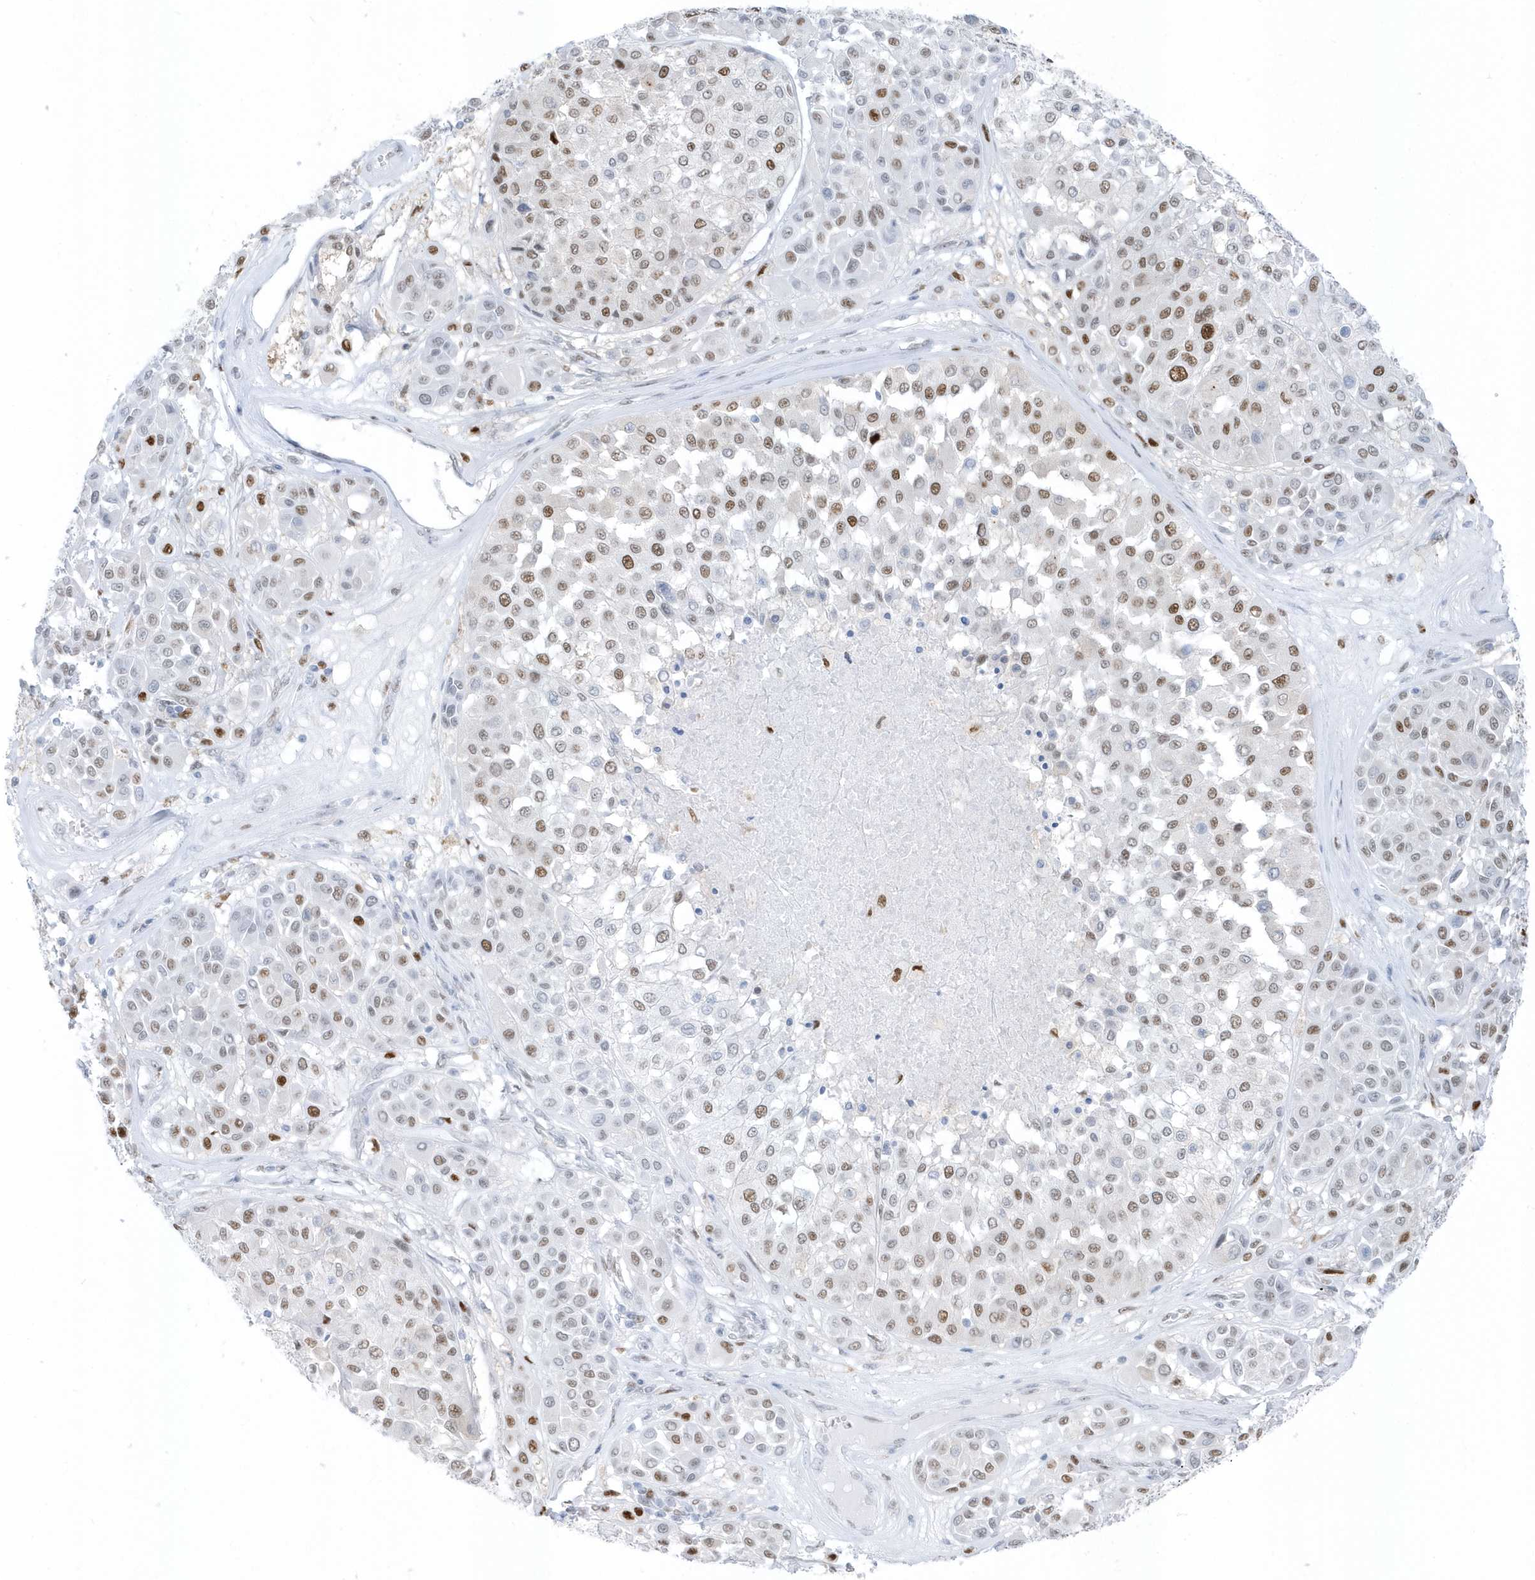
{"staining": {"intensity": "moderate", "quantity": "25%-75%", "location": "nuclear"}, "tissue": "melanoma", "cell_type": "Tumor cells", "image_type": "cancer", "snomed": [{"axis": "morphology", "description": "Malignant melanoma, Metastatic site"}, {"axis": "topography", "description": "Soft tissue"}], "caption": "There is medium levels of moderate nuclear positivity in tumor cells of malignant melanoma (metastatic site), as demonstrated by immunohistochemical staining (brown color).", "gene": "SMIM34", "patient": {"sex": "male", "age": 41}}